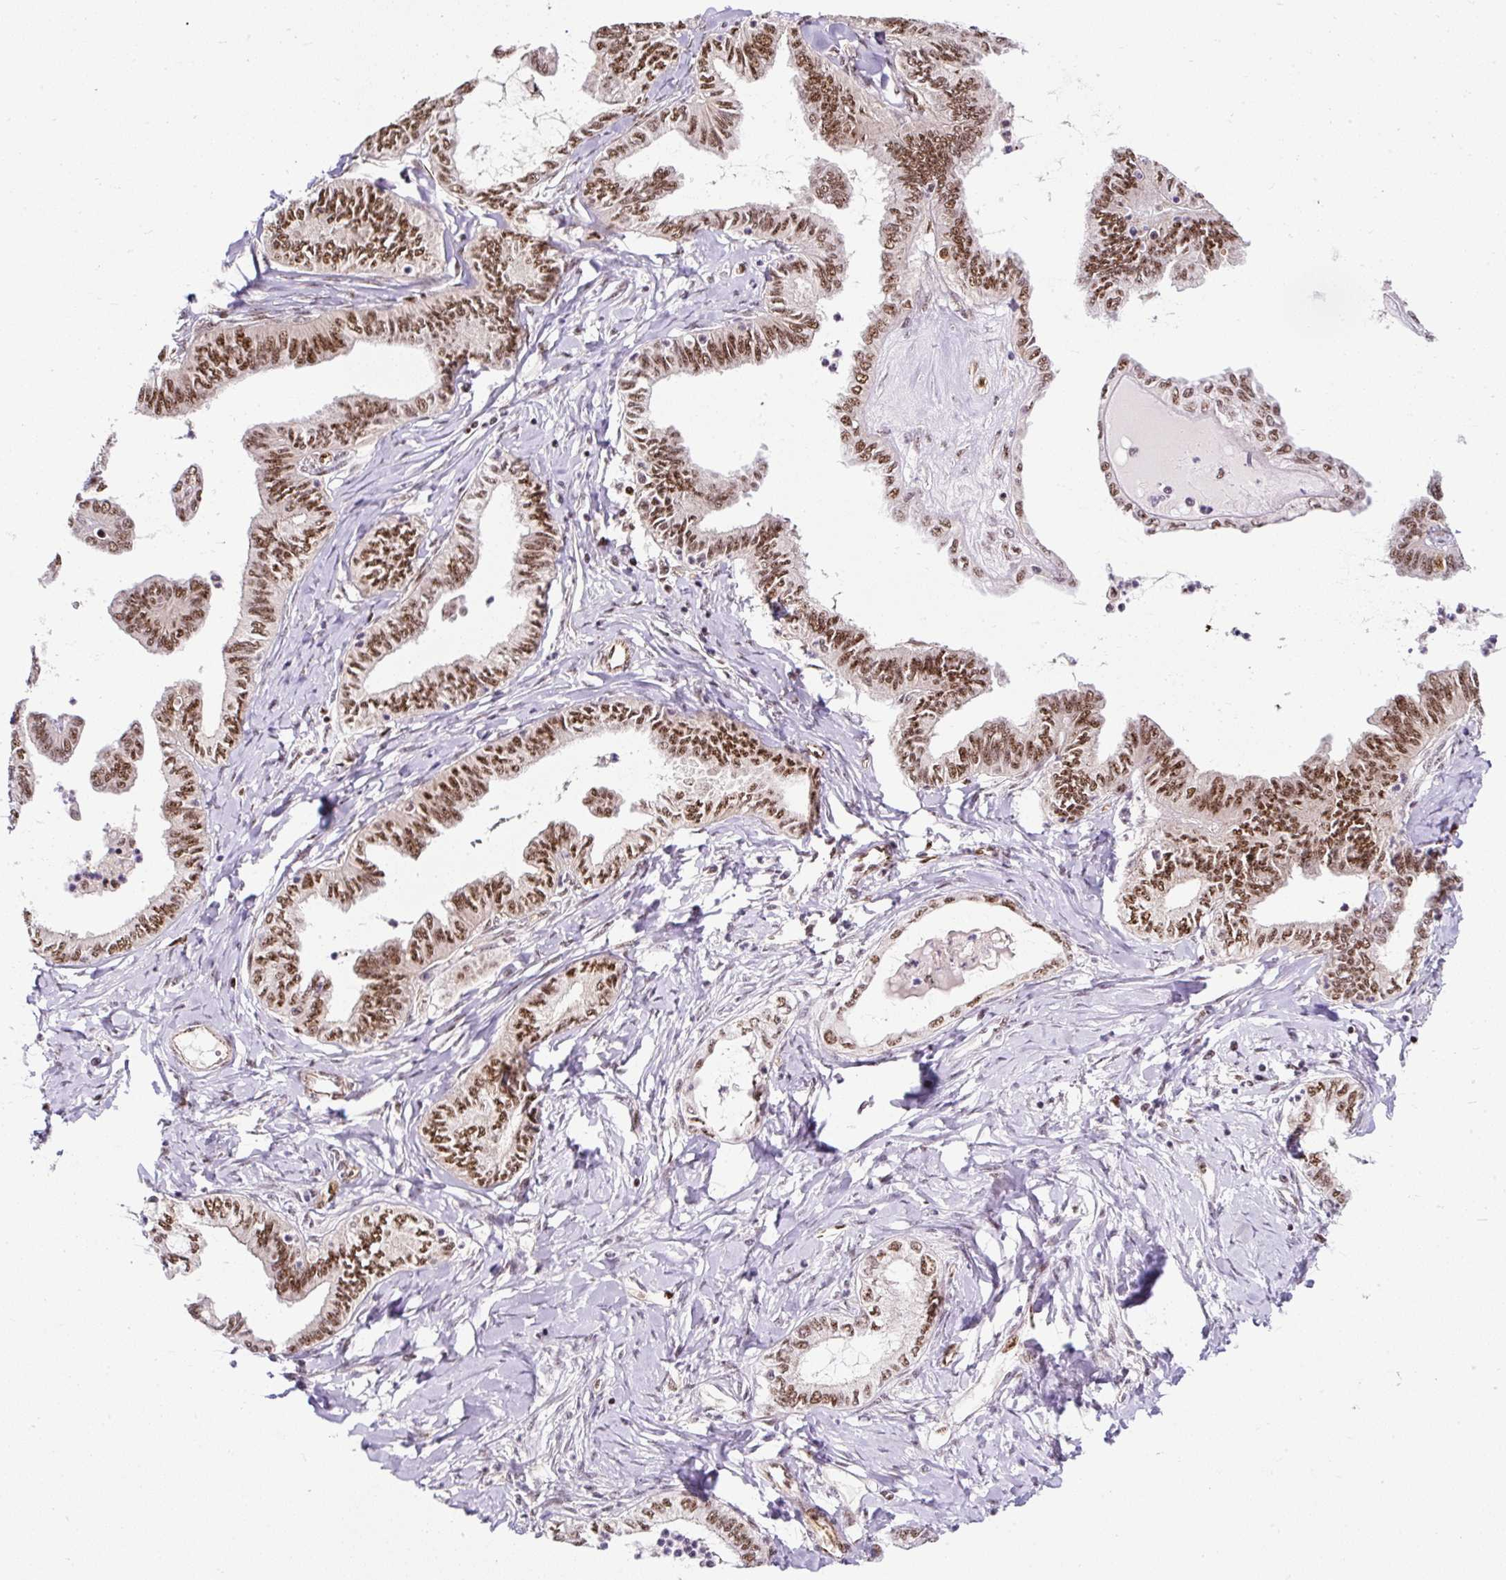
{"staining": {"intensity": "strong", "quantity": ">75%", "location": "nuclear"}, "tissue": "ovarian cancer", "cell_type": "Tumor cells", "image_type": "cancer", "snomed": [{"axis": "morphology", "description": "Carcinoma, endometroid"}, {"axis": "topography", "description": "Ovary"}], "caption": "About >75% of tumor cells in endometroid carcinoma (ovarian) reveal strong nuclear protein staining as visualized by brown immunohistochemical staining.", "gene": "LUC7L2", "patient": {"sex": "female", "age": 70}}